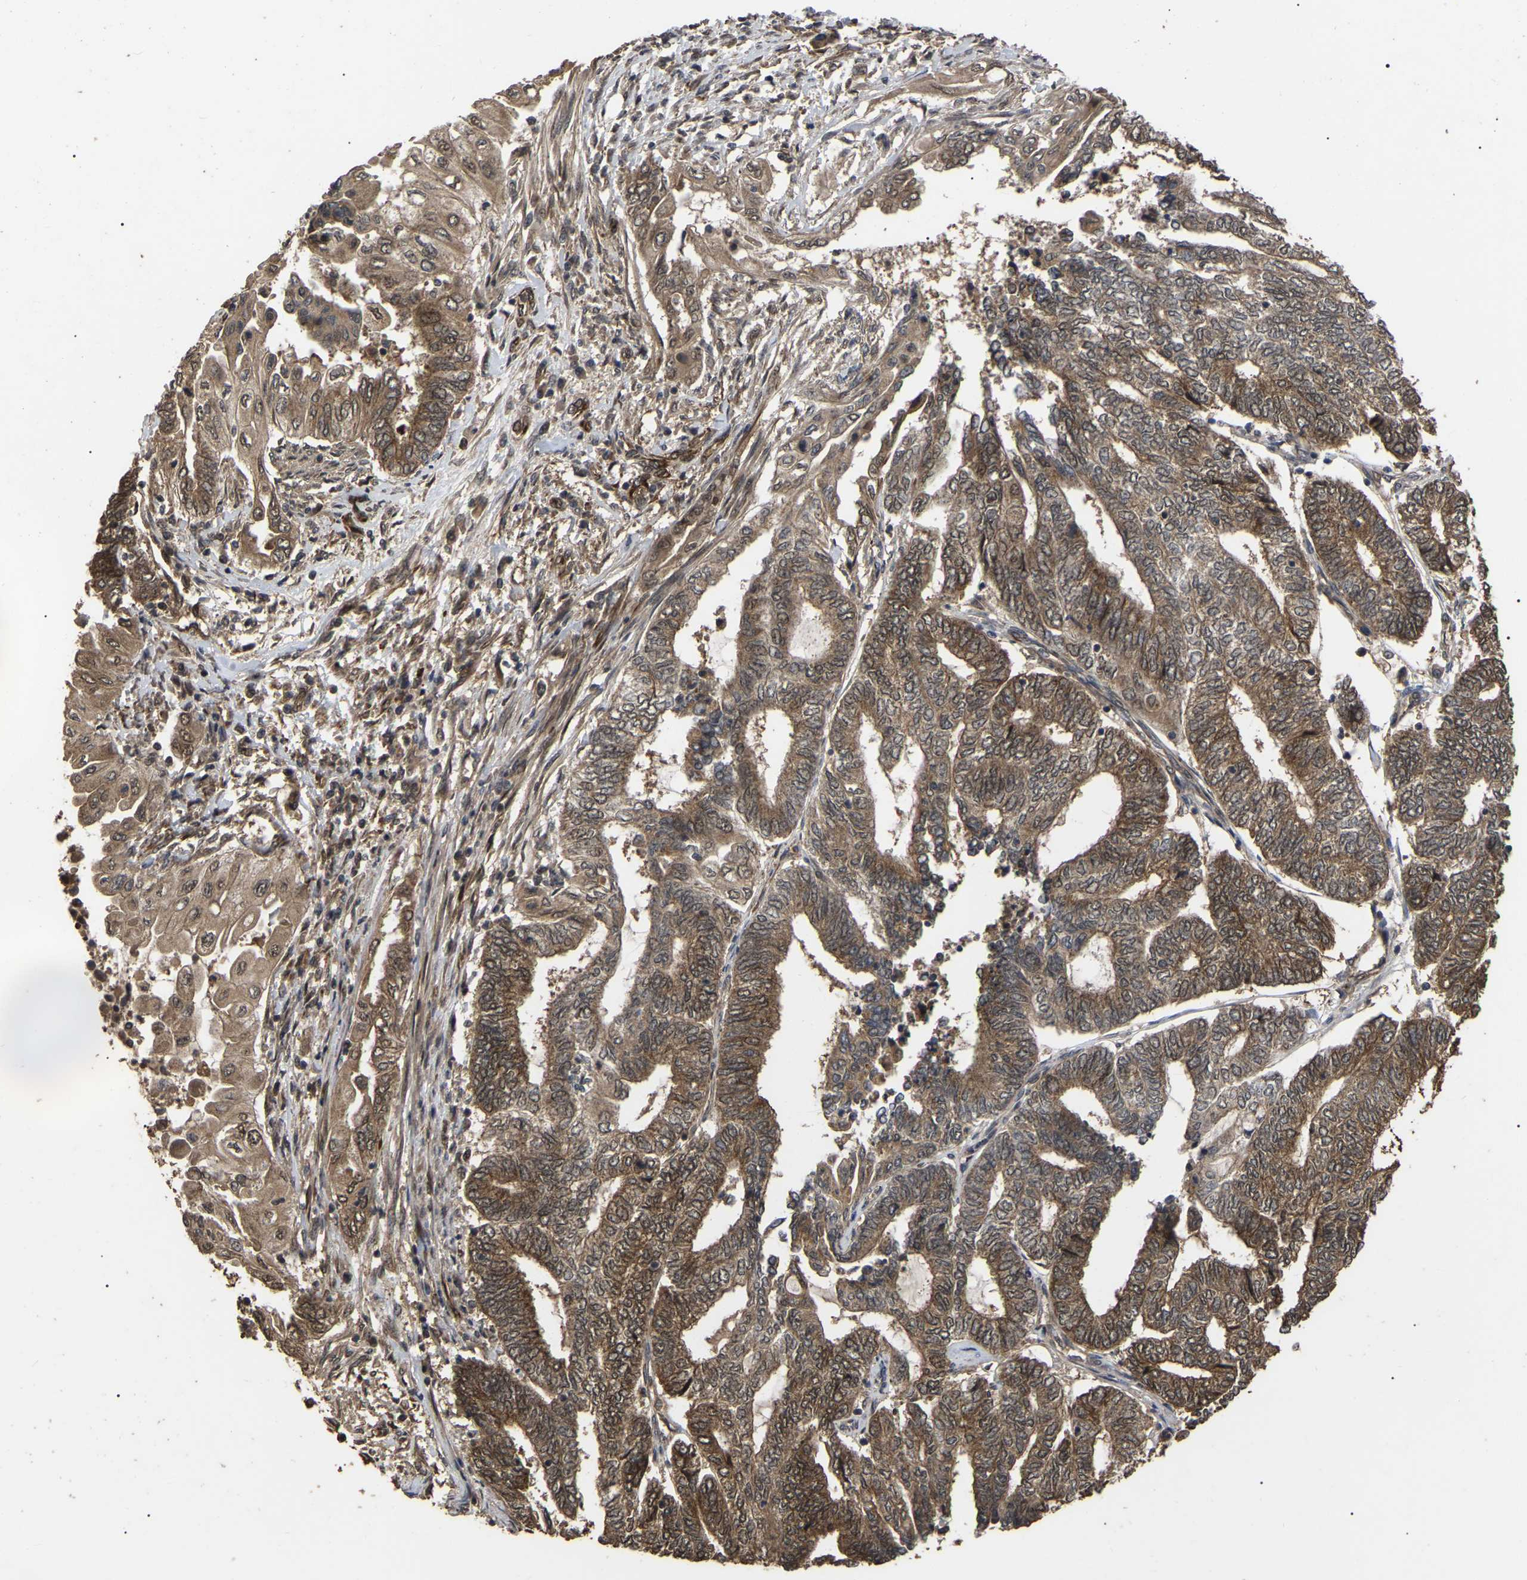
{"staining": {"intensity": "moderate", "quantity": ">75%", "location": "cytoplasmic/membranous"}, "tissue": "endometrial cancer", "cell_type": "Tumor cells", "image_type": "cancer", "snomed": [{"axis": "morphology", "description": "Adenocarcinoma, NOS"}, {"axis": "topography", "description": "Uterus"}, {"axis": "topography", "description": "Endometrium"}], "caption": "Protein expression analysis of human endometrial cancer (adenocarcinoma) reveals moderate cytoplasmic/membranous expression in approximately >75% of tumor cells.", "gene": "FAM161B", "patient": {"sex": "female", "age": 70}}